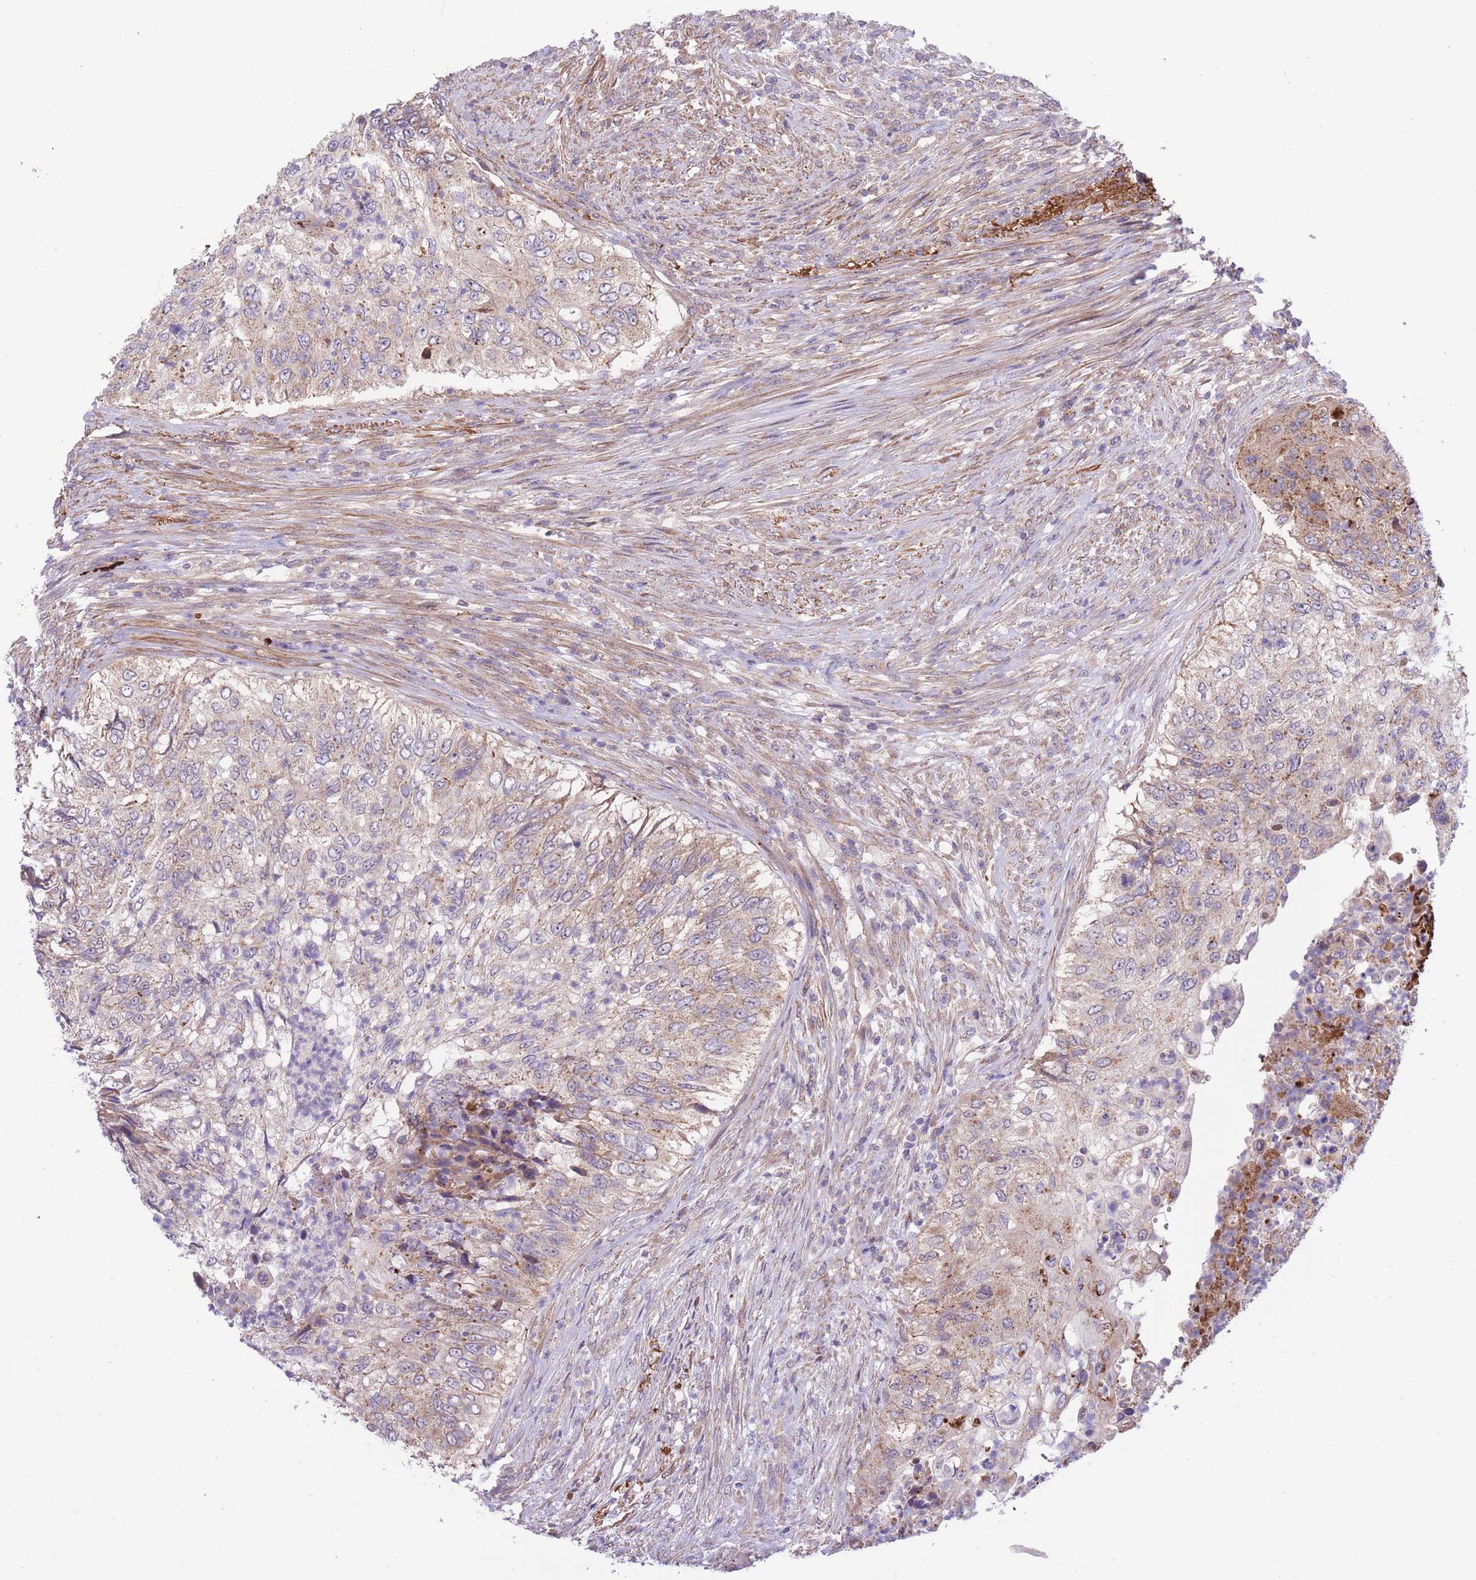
{"staining": {"intensity": "weak", "quantity": "25%-75%", "location": "cytoplasmic/membranous"}, "tissue": "urothelial cancer", "cell_type": "Tumor cells", "image_type": "cancer", "snomed": [{"axis": "morphology", "description": "Urothelial carcinoma, High grade"}, {"axis": "topography", "description": "Urinary bladder"}], "caption": "This photomicrograph reveals immunohistochemistry (IHC) staining of urothelial cancer, with low weak cytoplasmic/membranous expression in approximately 25%-75% of tumor cells.", "gene": "ATP13A2", "patient": {"sex": "female", "age": 60}}